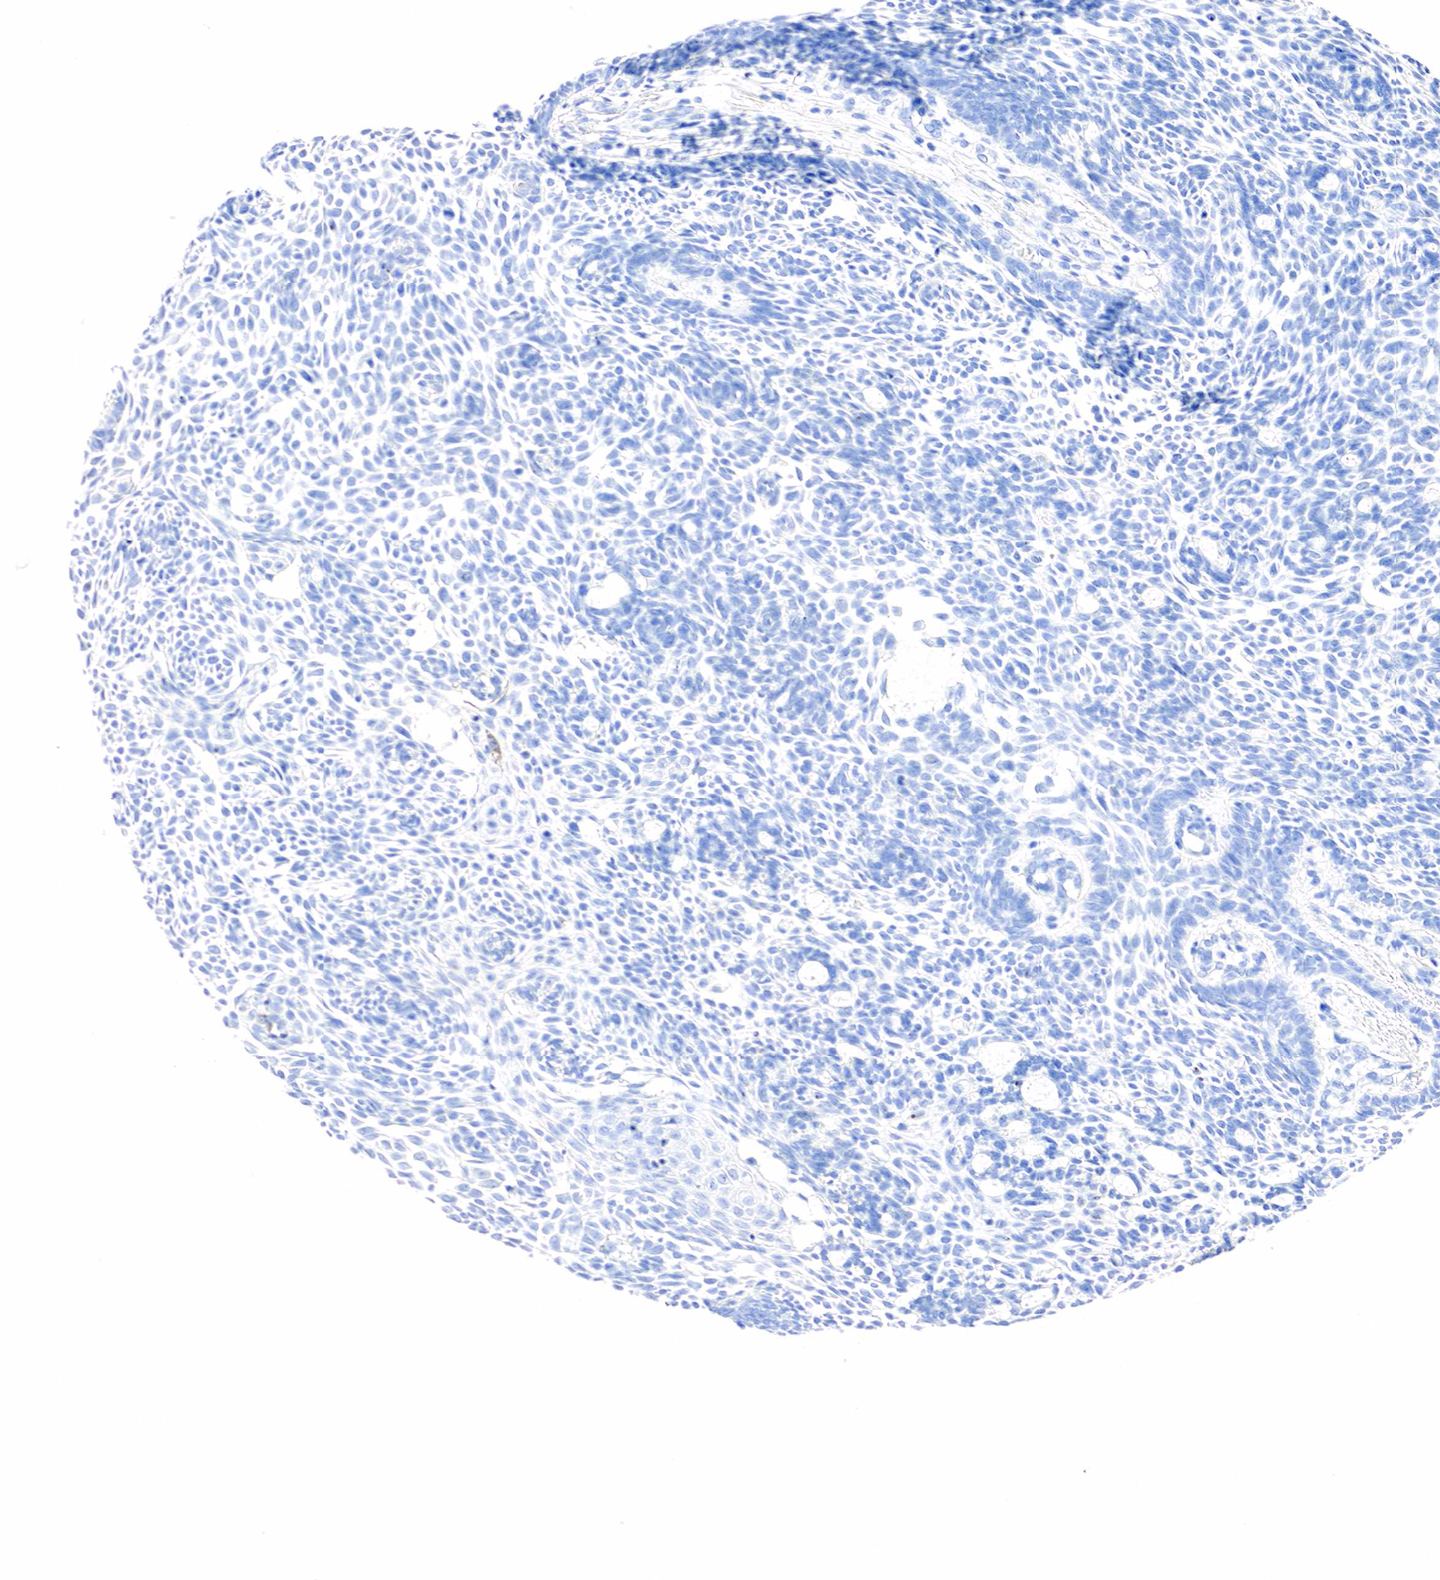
{"staining": {"intensity": "negative", "quantity": "none", "location": "none"}, "tissue": "skin cancer", "cell_type": "Tumor cells", "image_type": "cancer", "snomed": [{"axis": "morphology", "description": "Basal cell carcinoma"}, {"axis": "topography", "description": "Skin"}], "caption": "A photomicrograph of human skin cancer is negative for staining in tumor cells.", "gene": "PTH", "patient": {"sex": "male", "age": 58}}